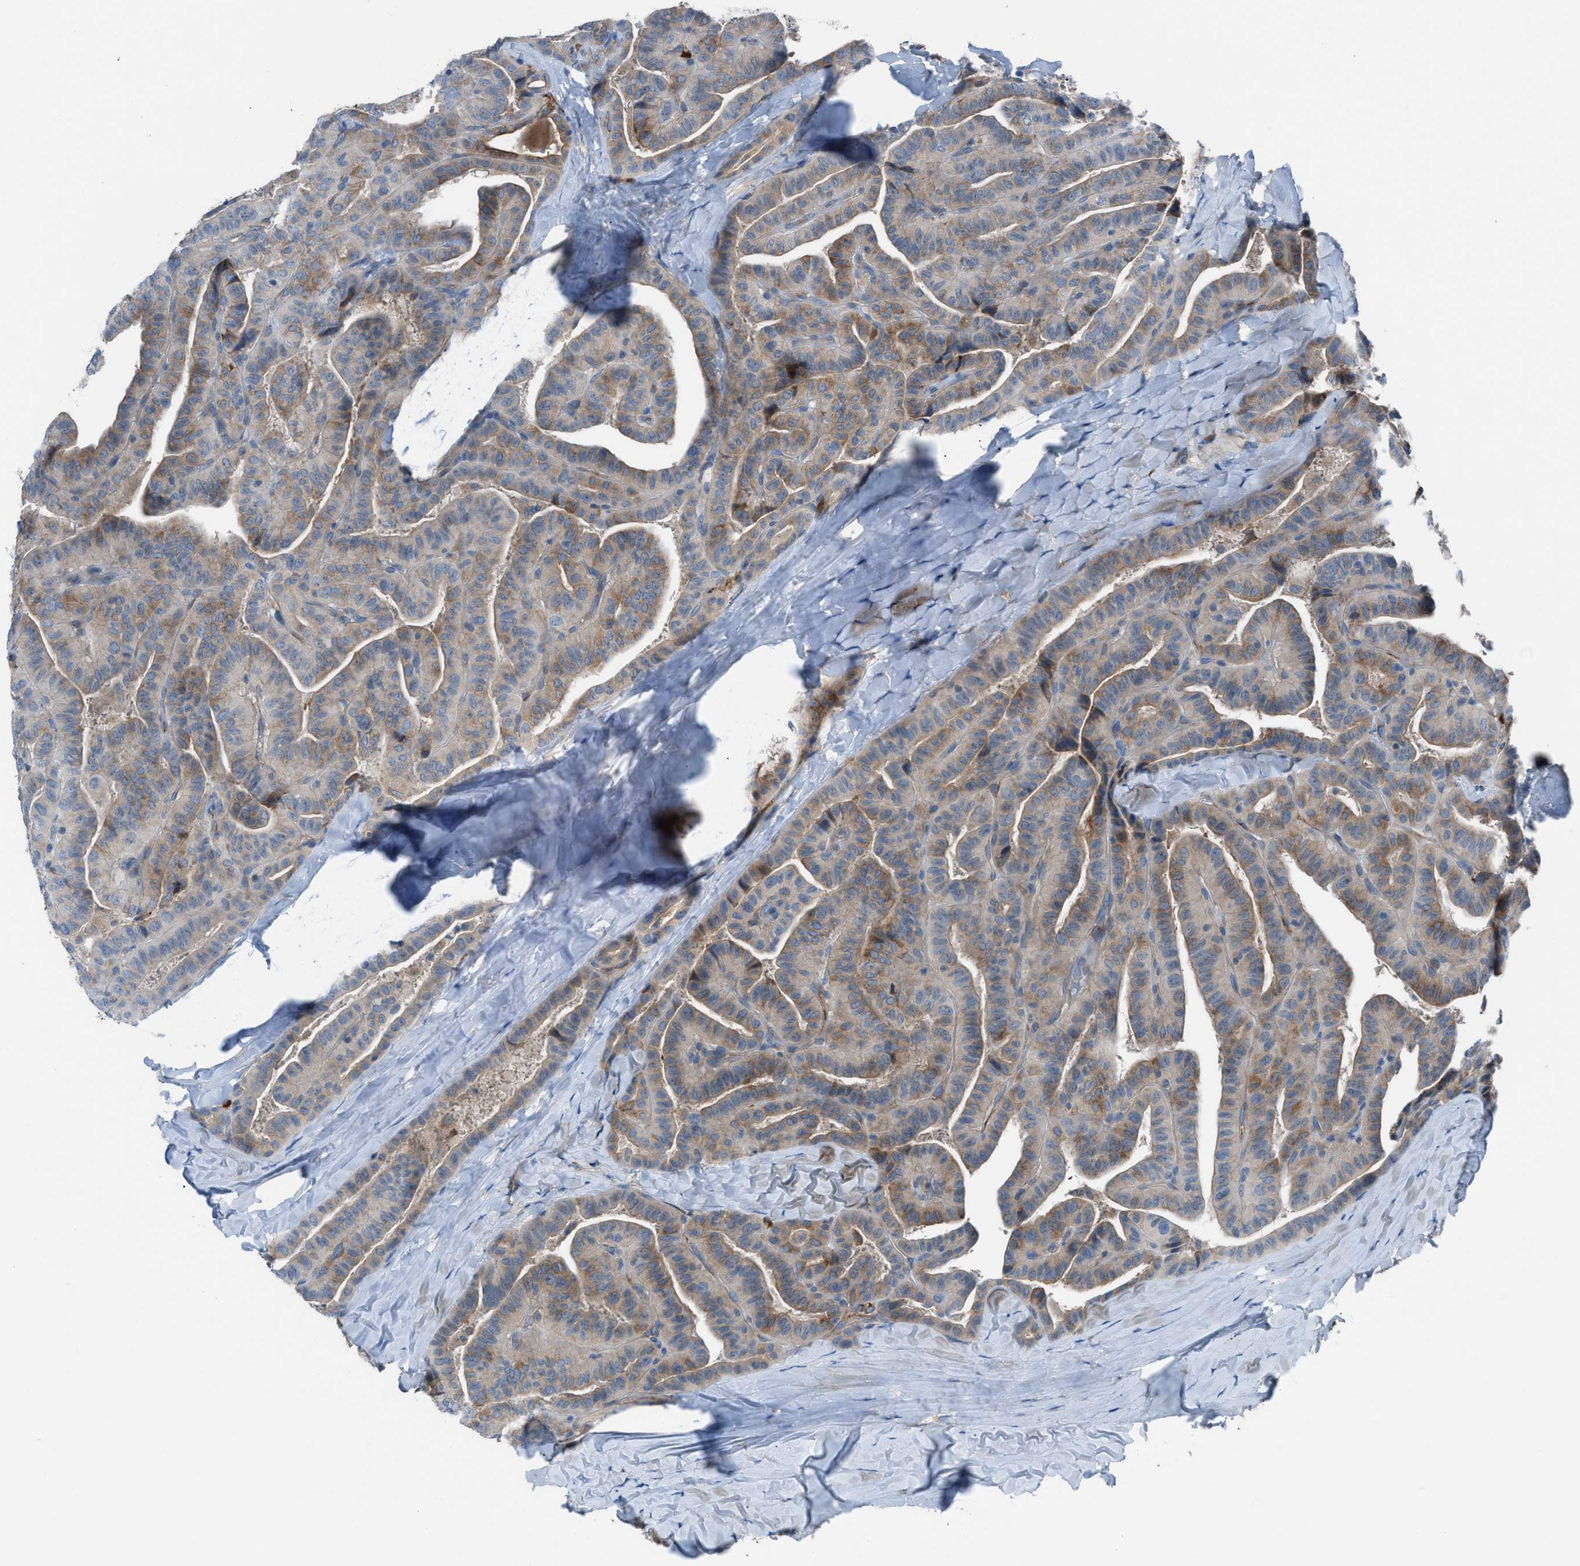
{"staining": {"intensity": "moderate", "quantity": "25%-75%", "location": "cytoplasmic/membranous"}, "tissue": "thyroid cancer", "cell_type": "Tumor cells", "image_type": "cancer", "snomed": [{"axis": "morphology", "description": "Papillary adenocarcinoma, NOS"}, {"axis": "topography", "description": "Thyroid gland"}], "caption": "Moderate cytoplasmic/membranous expression for a protein is seen in about 25%-75% of tumor cells of thyroid cancer using immunohistochemistry.", "gene": "HEG1", "patient": {"sex": "male", "age": 77}}